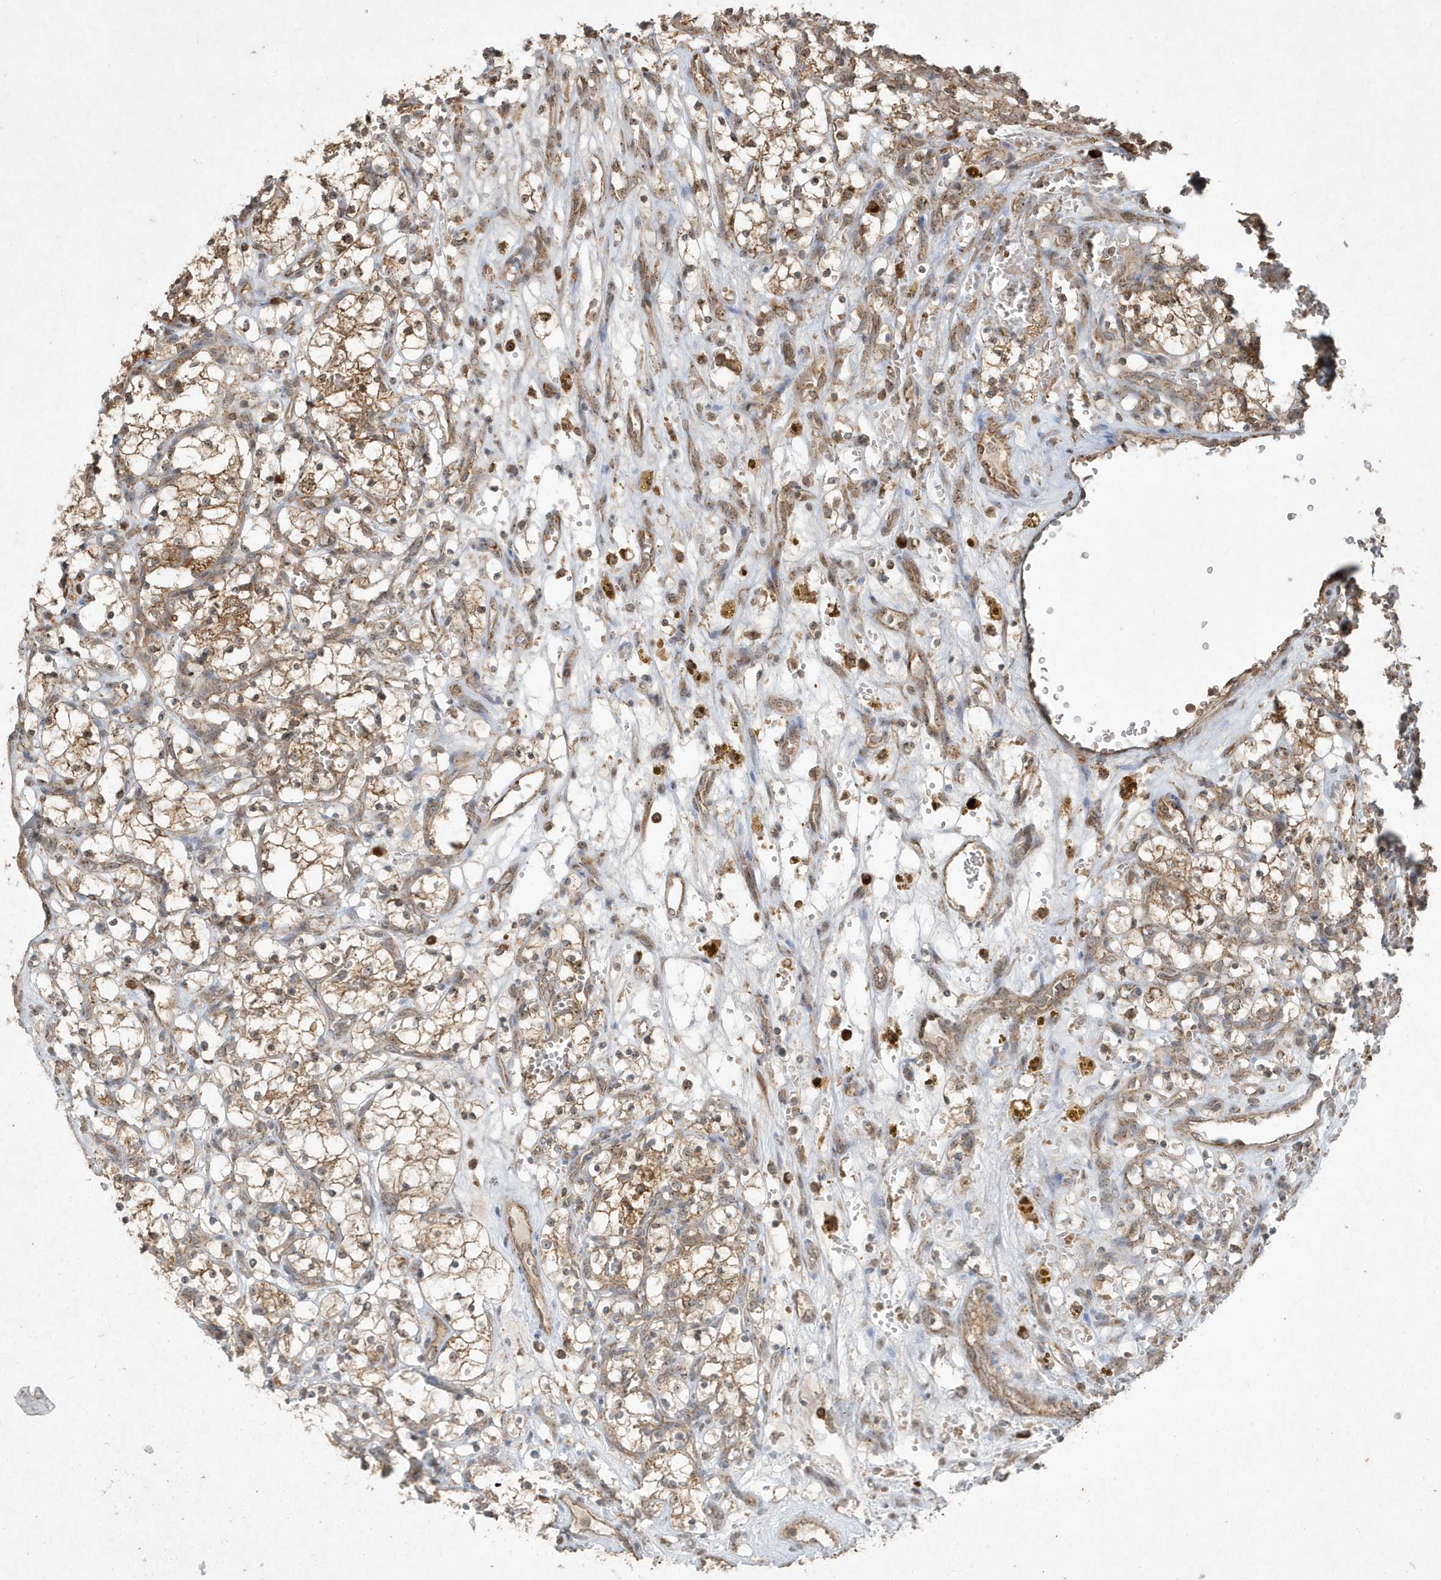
{"staining": {"intensity": "moderate", "quantity": ">75%", "location": "cytoplasmic/membranous"}, "tissue": "renal cancer", "cell_type": "Tumor cells", "image_type": "cancer", "snomed": [{"axis": "morphology", "description": "Adenocarcinoma, NOS"}, {"axis": "topography", "description": "Kidney"}], "caption": "This histopathology image displays adenocarcinoma (renal) stained with immunohistochemistry (IHC) to label a protein in brown. The cytoplasmic/membranous of tumor cells show moderate positivity for the protein. Nuclei are counter-stained blue.", "gene": "ABCB9", "patient": {"sex": "female", "age": 69}}